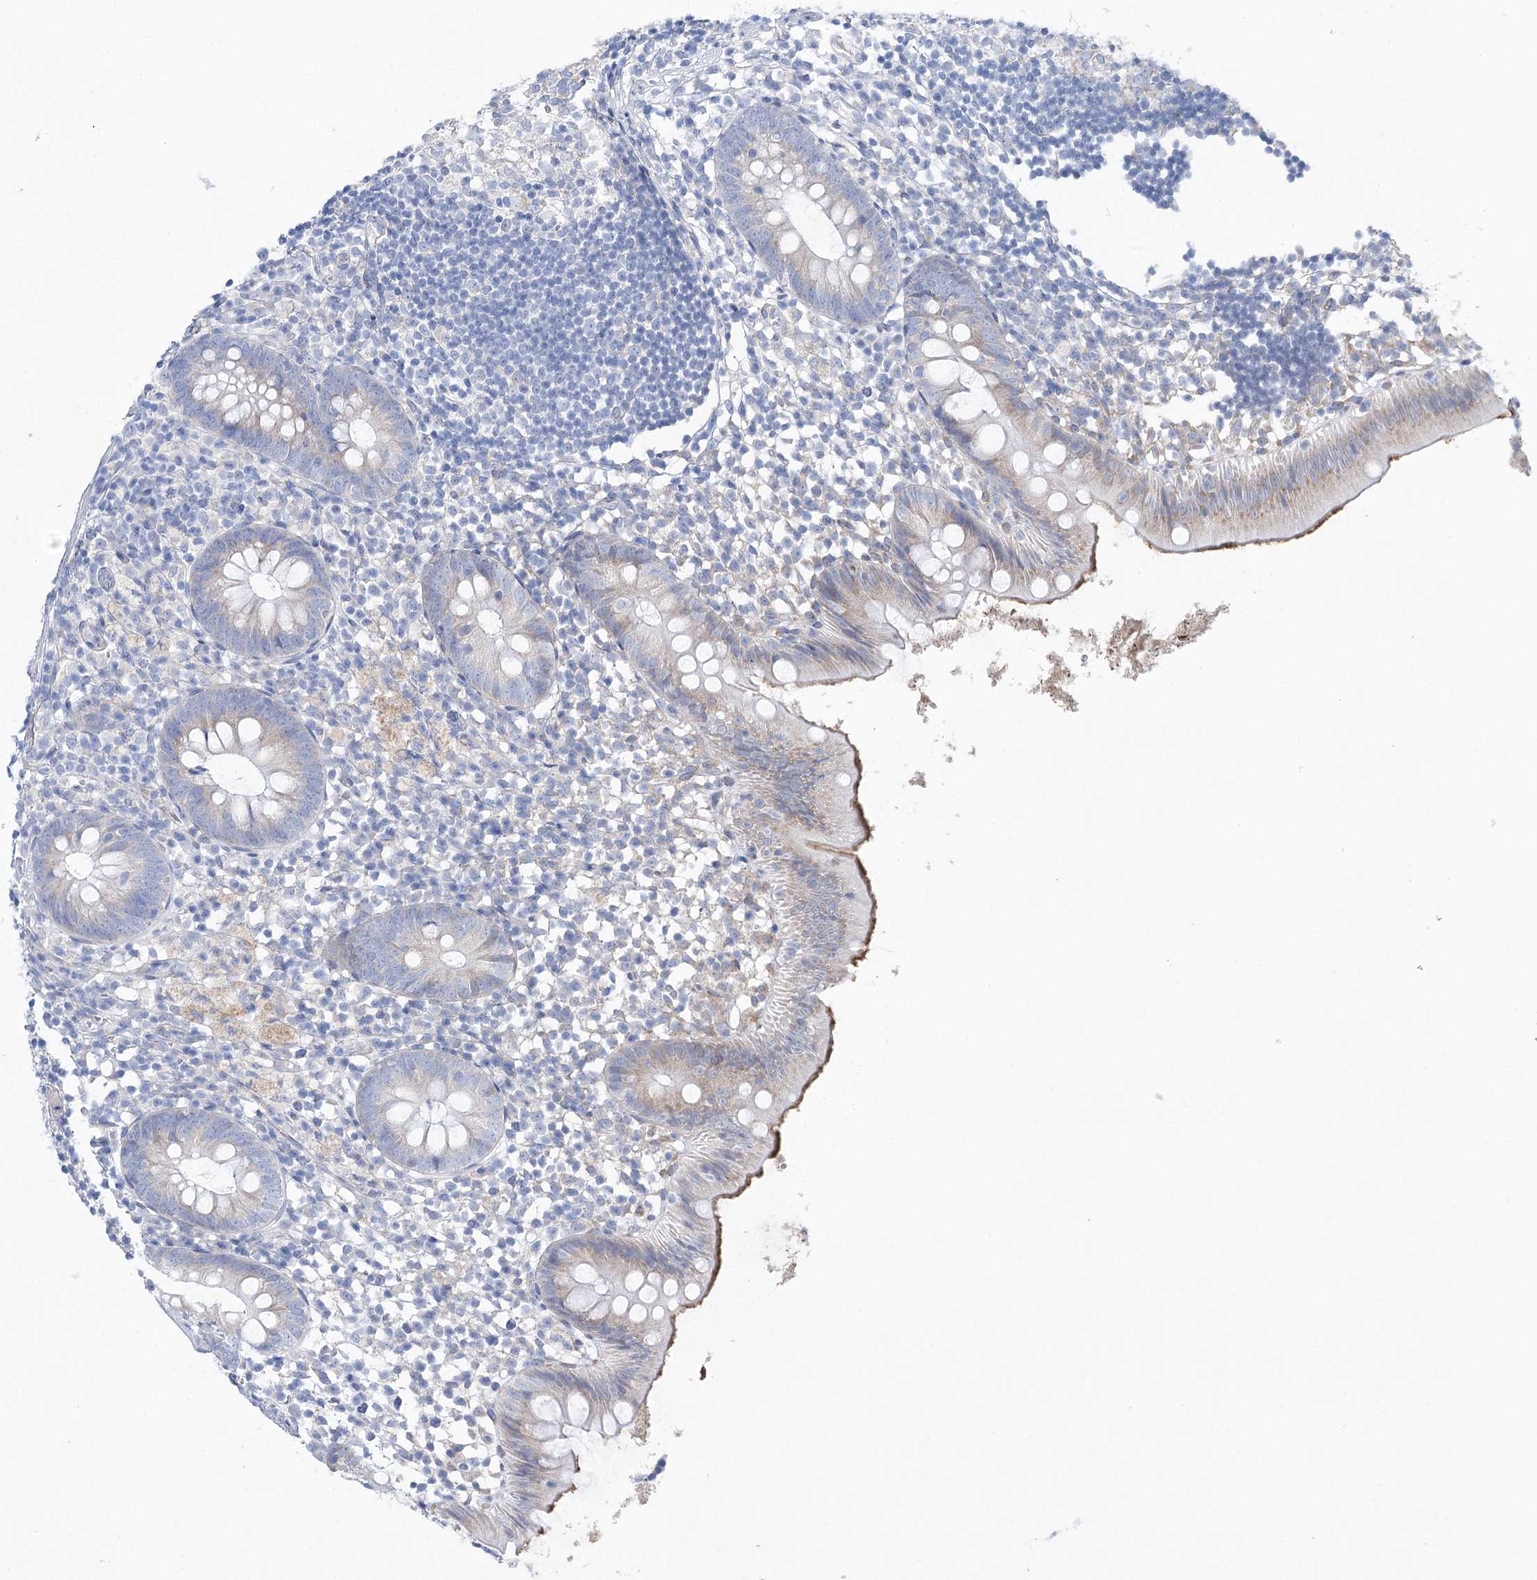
{"staining": {"intensity": "negative", "quantity": "none", "location": "none"}, "tissue": "appendix", "cell_type": "Glandular cells", "image_type": "normal", "snomed": [{"axis": "morphology", "description": "Normal tissue, NOS"}, {"axis": "topography", "description": "Appendix"}], "caption": "Immunohistochemical staining of normal human appendix displays no significant positivity in glandular cells. (DAB (3,3'-diaminobenzidine) immunohistochemistry (IHC) with hematoxylin counter stain).", "gene": "CSN3", "patient": {"sex": "female", "age": 20}}